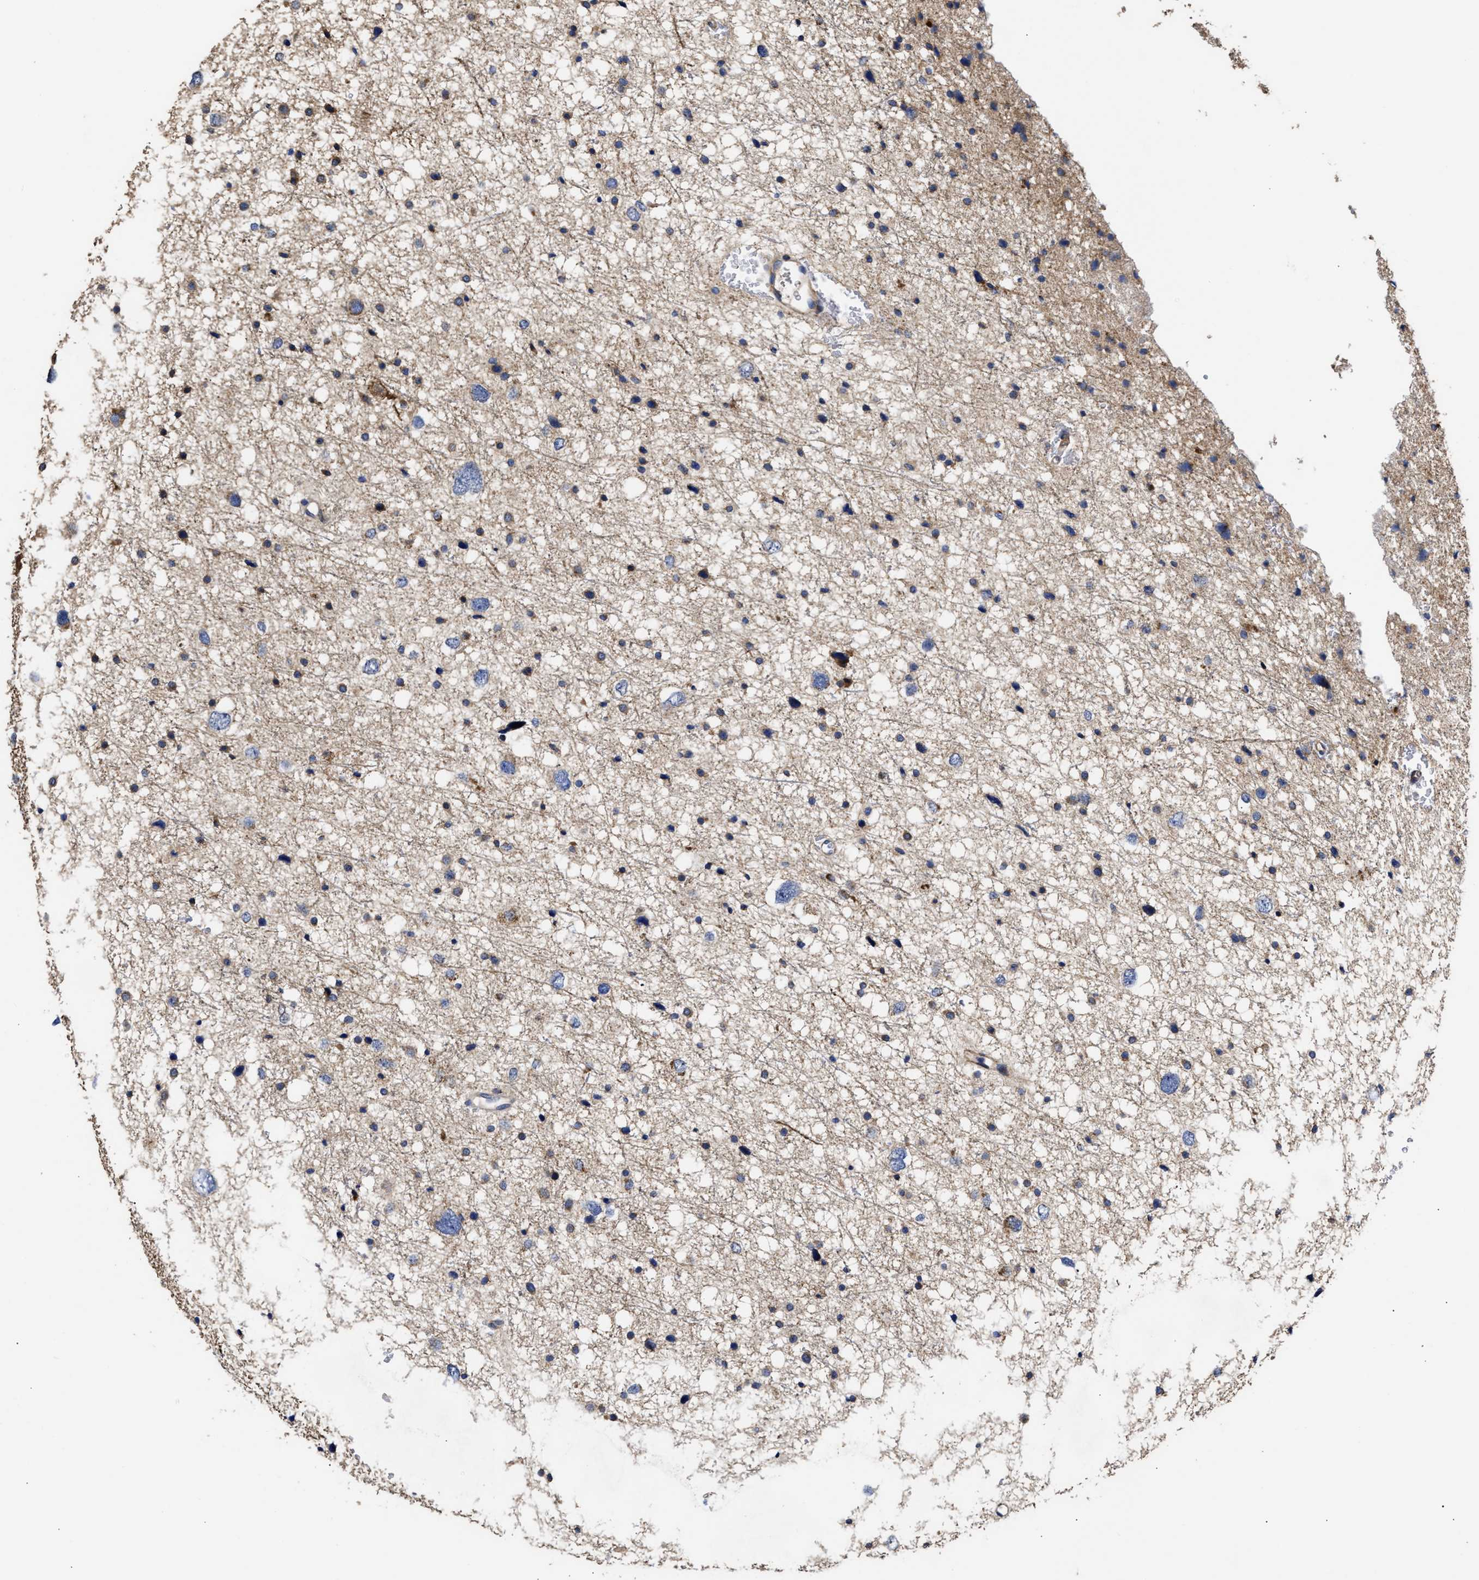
{"staining": {"intensity": "weak", "quantity": "<25%", "location": "cytoplasmic/membranous"}, "tissue": "glioma", "cell_type": "Tumor cells", "image_type": "cancer", "snomed": [{"axis": "morphology", "description": "Glioma, malignant, Low grade"}, {"axis": "topography", "description": "Brain"}], "caption": "Micrograph shows no significant protein positivity in tumor cells of glioma. The staining was performed using DAB to visualize the protein expression in brown, while the nuclei were stained in blue with hematoxylin (Magnification: 20x).", "gene": "MALSU1", "patient": {"sex": "female", "age": 37}}